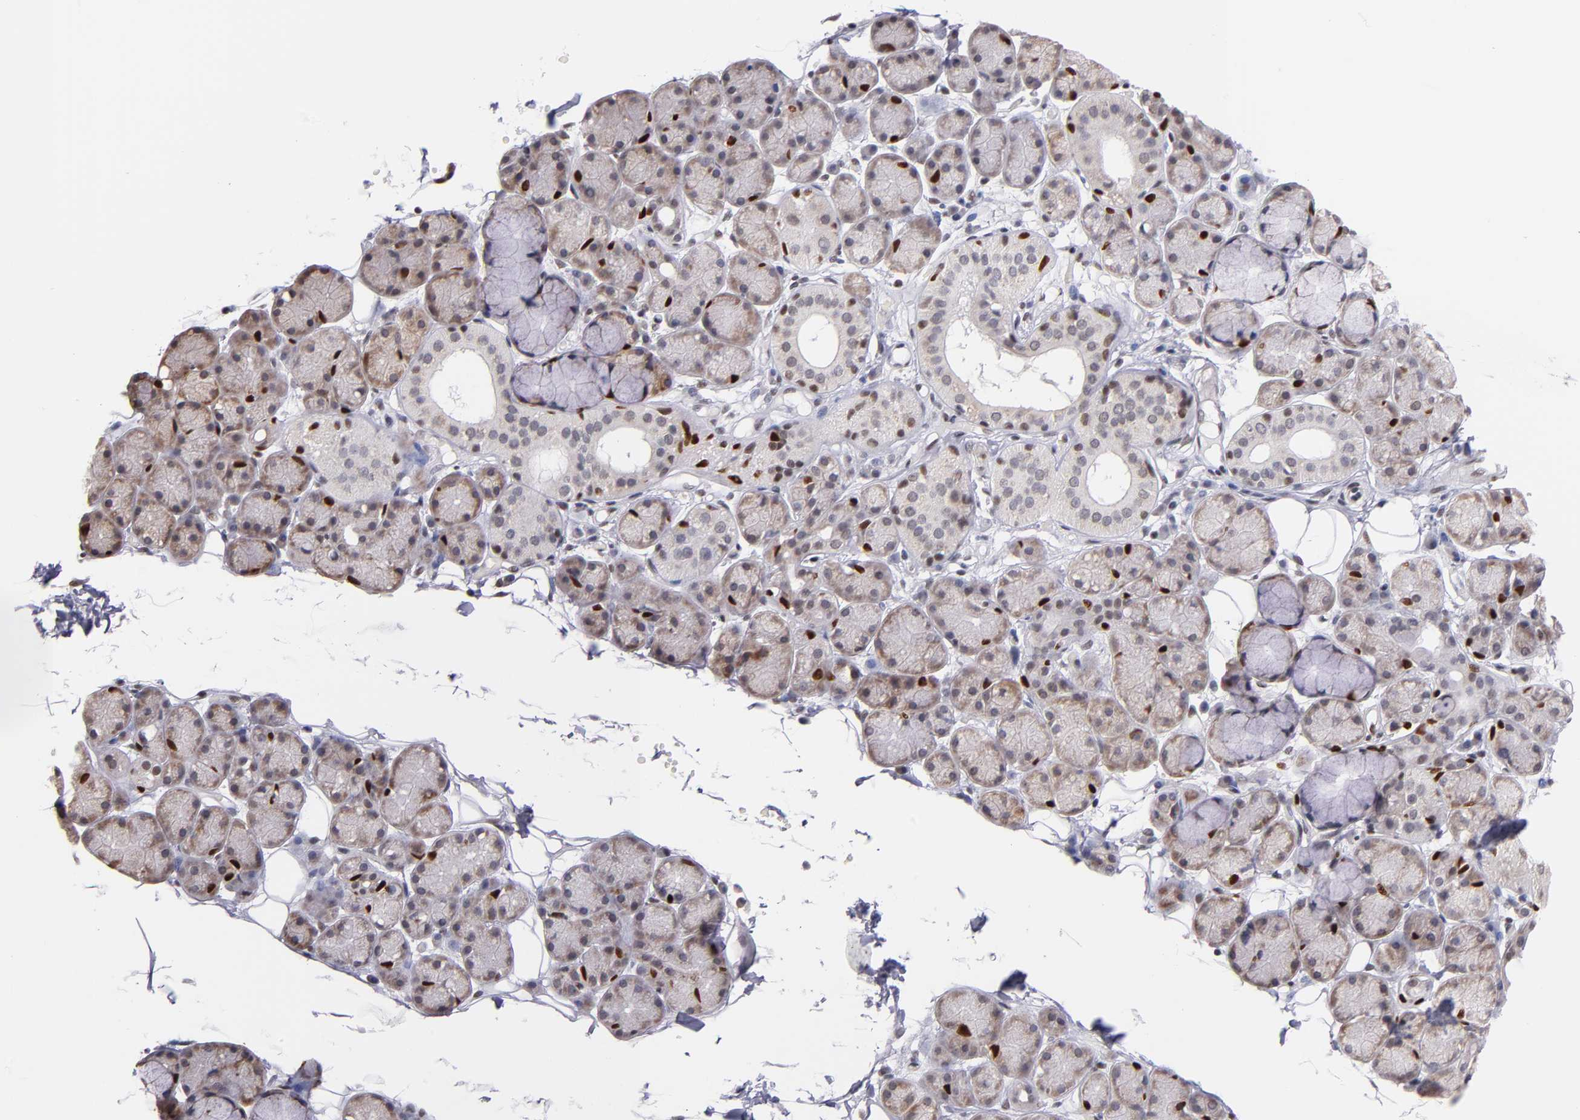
{"staining": {"intensity": "moderate", "quantity": "<25%", "location": "cytoplasmic/membranous,nuclear"}, "tissue": "salivary gland", "cell_type": "Glandular cells", "image_type": "normal", "snomed": [{"axis": "morphology", "description": "Normal tissue, NOS"}, {"axis": "topography", "description": "Skeletal muscle"}, {"axis": "topography", "description": "Oral tissue"}, {"axis": "topography", "description": "Salivary gland"}, {"axis": "topography", "description": "Peripheral nerve tissue"}], "caption": "IHC photomicrograph of unremarkable human salivary gland stained for a protein (brown), which displays low levels of moderate cytoplasmic/membranous,nuclear expression in about <25% of glandular cells.", "gene": "SRF", "patient": {"sex": "male", "age": 54}}